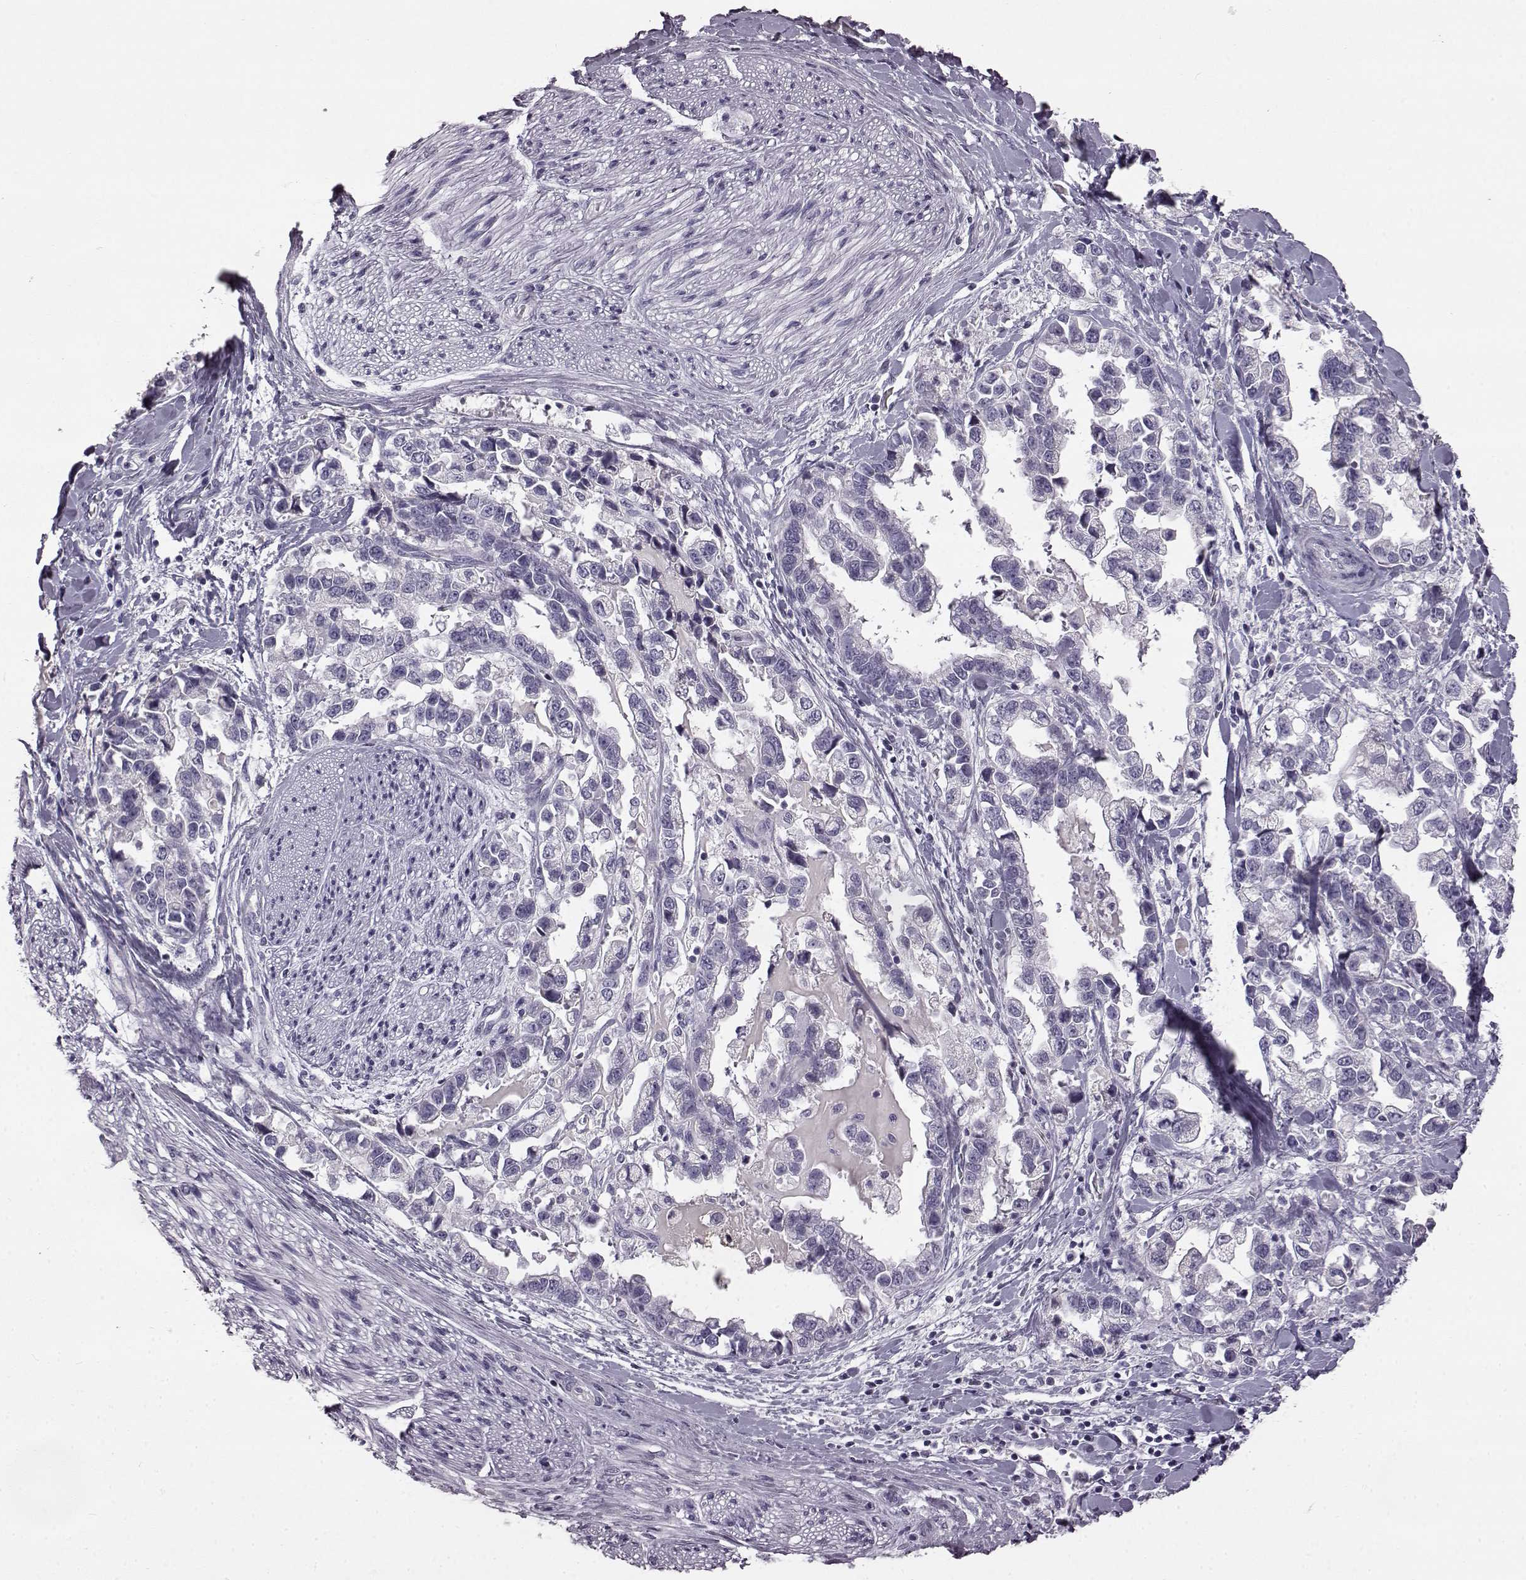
{"staining": {"intensity": "negative", "quantity": "none", "location": "none"}, "tissue": "stomach cancer", "cell_type": "Tumor cells", "image_type": "cancer", "snomed": [{"axis": "morphology", "description": "Adenocarcinoma, NOS"}, {"axis": "topography", "description": "Stomach"}], "caption": "Photomicrograph shows no protein staining in tumor cells of adenocarcinoma (stomach) tissue. The staining is performed using DAB (3,3'-diaminobenzidine) brown chromogen with nuclei counter-stained in using hematoxylin.", "gene": "ODAD4", "patient": {"sex": "male", "age": 59}}